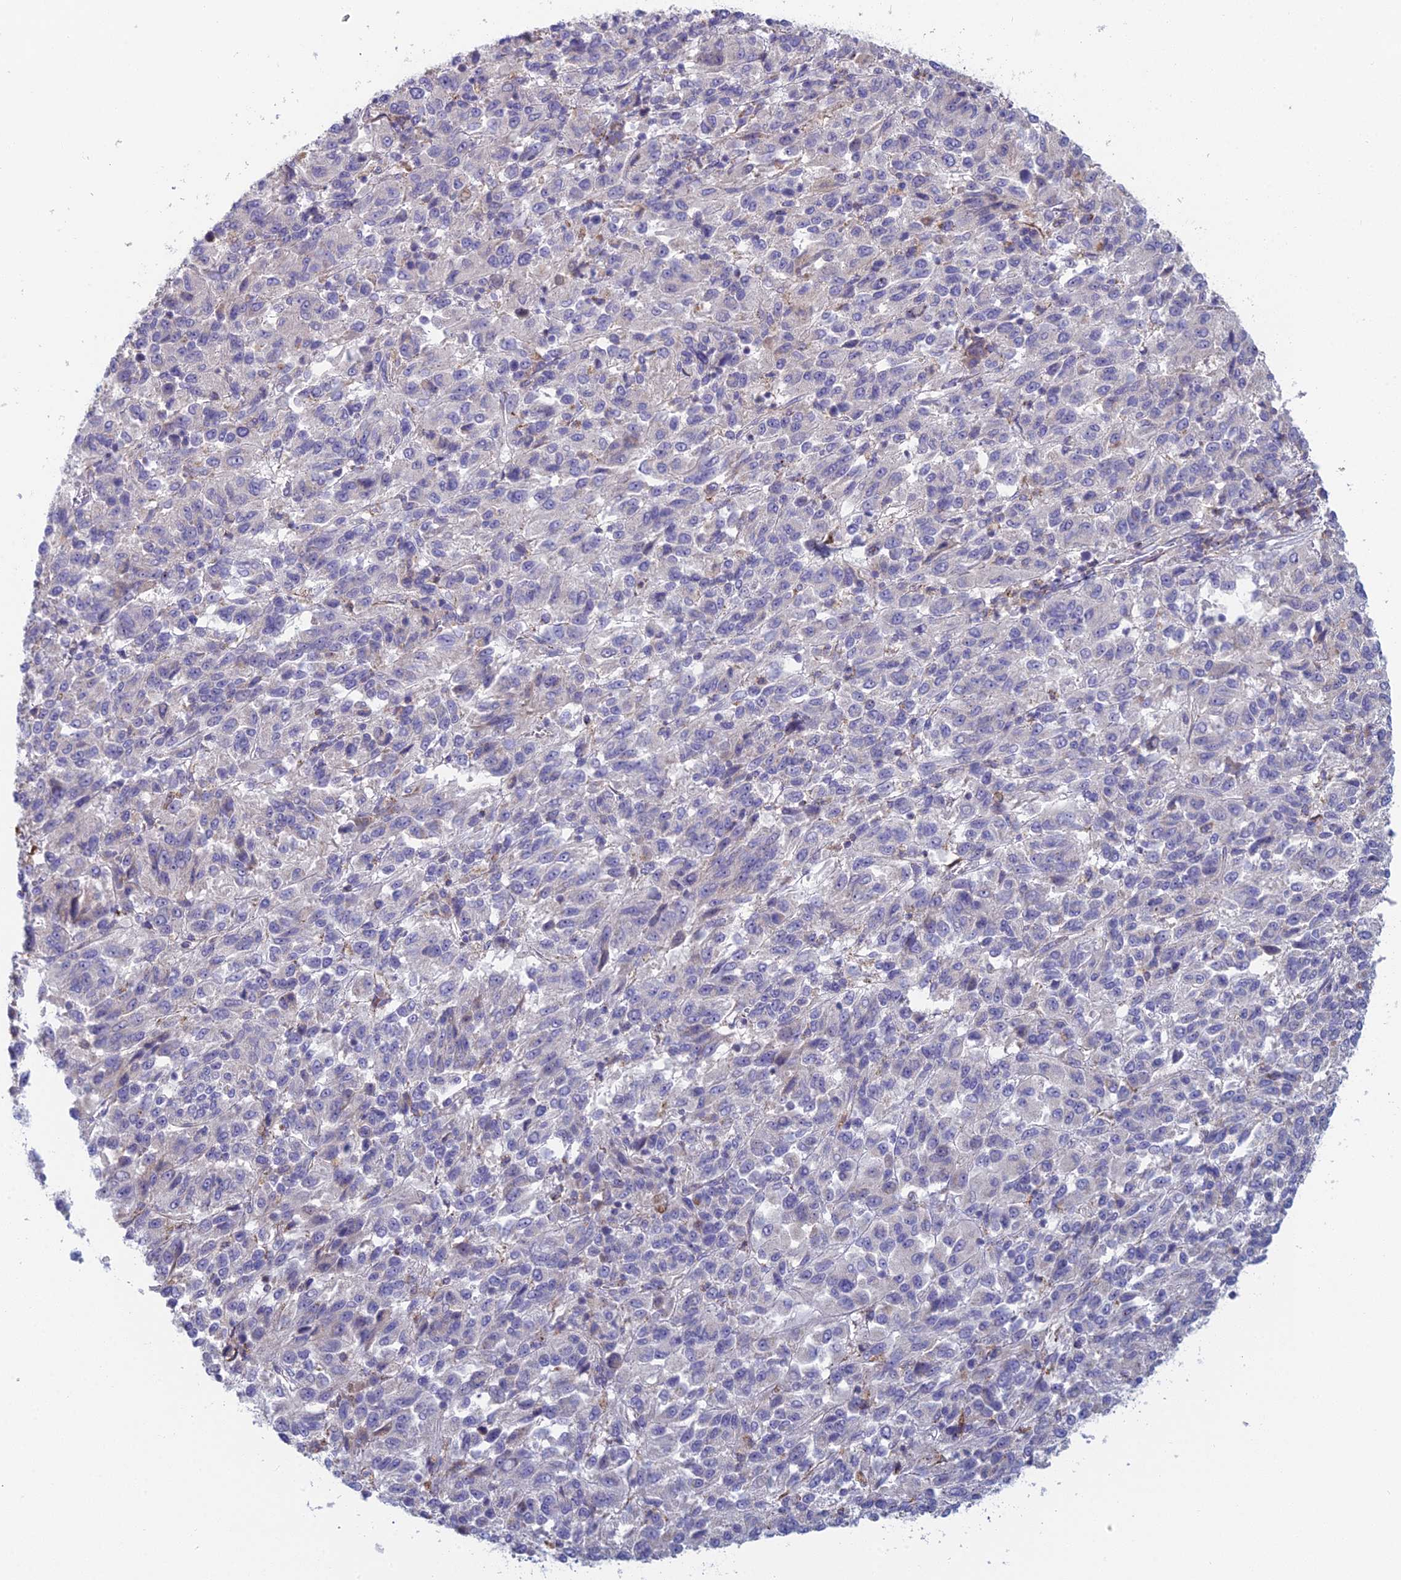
{"staining": {"intensity": "negative", "quantity": "none", "location": "none"}, "tissue": "melanoma", "cell_type": "Tumor cells", "image_type": "cancer", "snomed": [{"axis": "morphology", "description": "Malignant melanoma, Metastatic site"}, {"axis": "topography", "description": "Lung"}], "caption": "This histopathology image is of melanoma stained with IHC to label a protein in brown with the nuclei are counter-stained blue. There is no positivity in tumor cells.", "gene": "IFTAP", "patient": {"sex": "male", "age": 64}}